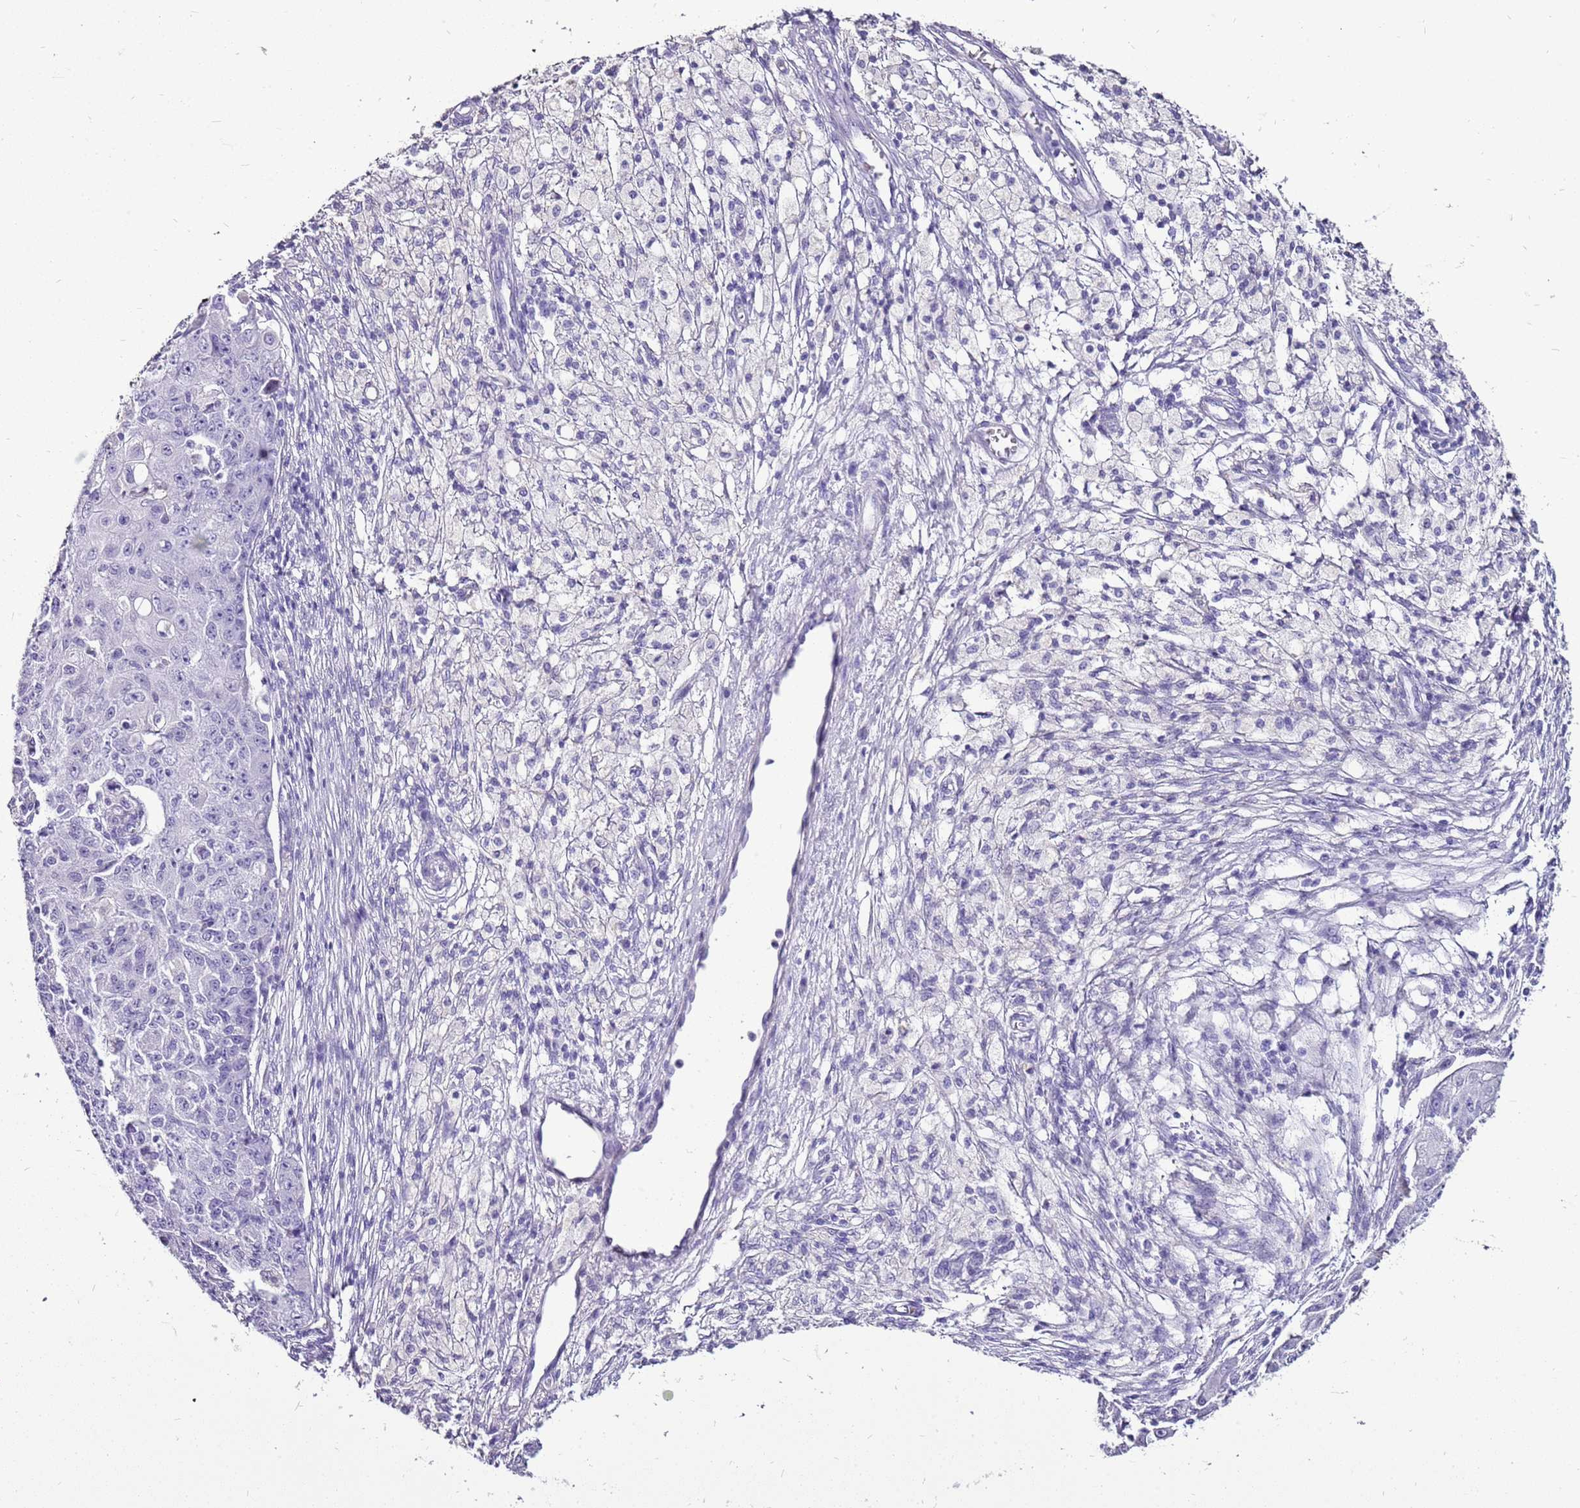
{"staining": {"intensity": "negative", "quantity": "none", "location": "none"}, "tissue": "ovarian cancer", "cell_type": "Tumor cells", "image_type": "cancer", "snomed": [{"axis": "morphology", "description": "Carcinoma, endometroid"}, {"axis": "topography", "description": "Ovary"}], "caption": "The immunohistochemistry micrograph has no significant staining in tumor cells of ovarian cancer tissue. (DAB (3,3'-diaminobenzidine) immunohistochemistry (IHC) with hematoxylin counter stain).", "gene": "ACSS3", "patient": {"sex": "female", "age": 42}}